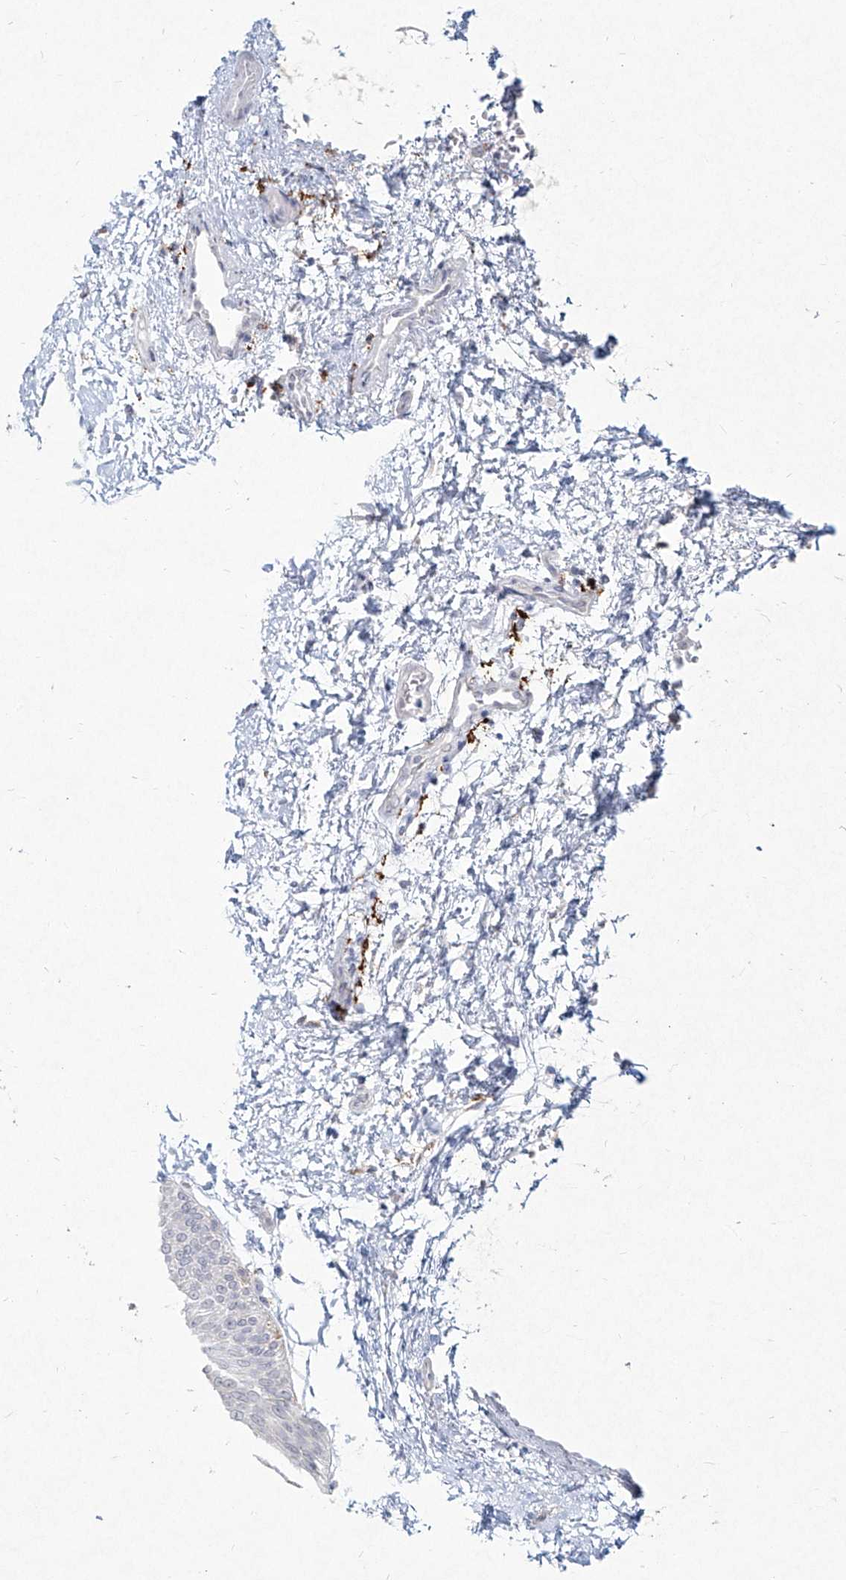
{"staining": {"intensity": "negative", "quantity": "none", "location": "none"}, "tissue": "urothelial cancer", "cell_type": "Tumor cells", "image_type": "cancer", "snomed": [{"axis": "morphology", "description": "Urothelial carcinoma, Low grade"}, {"axis": "topography", "description": "Urinary bladder"}], "caption": "An image of low-grade urothelial carcinoma stained for a protein displays no brown staining in tumor cells. Nuclei are stained in blue.", "gene": "CD209", "patient": {"sex": "female", "age": 60}}